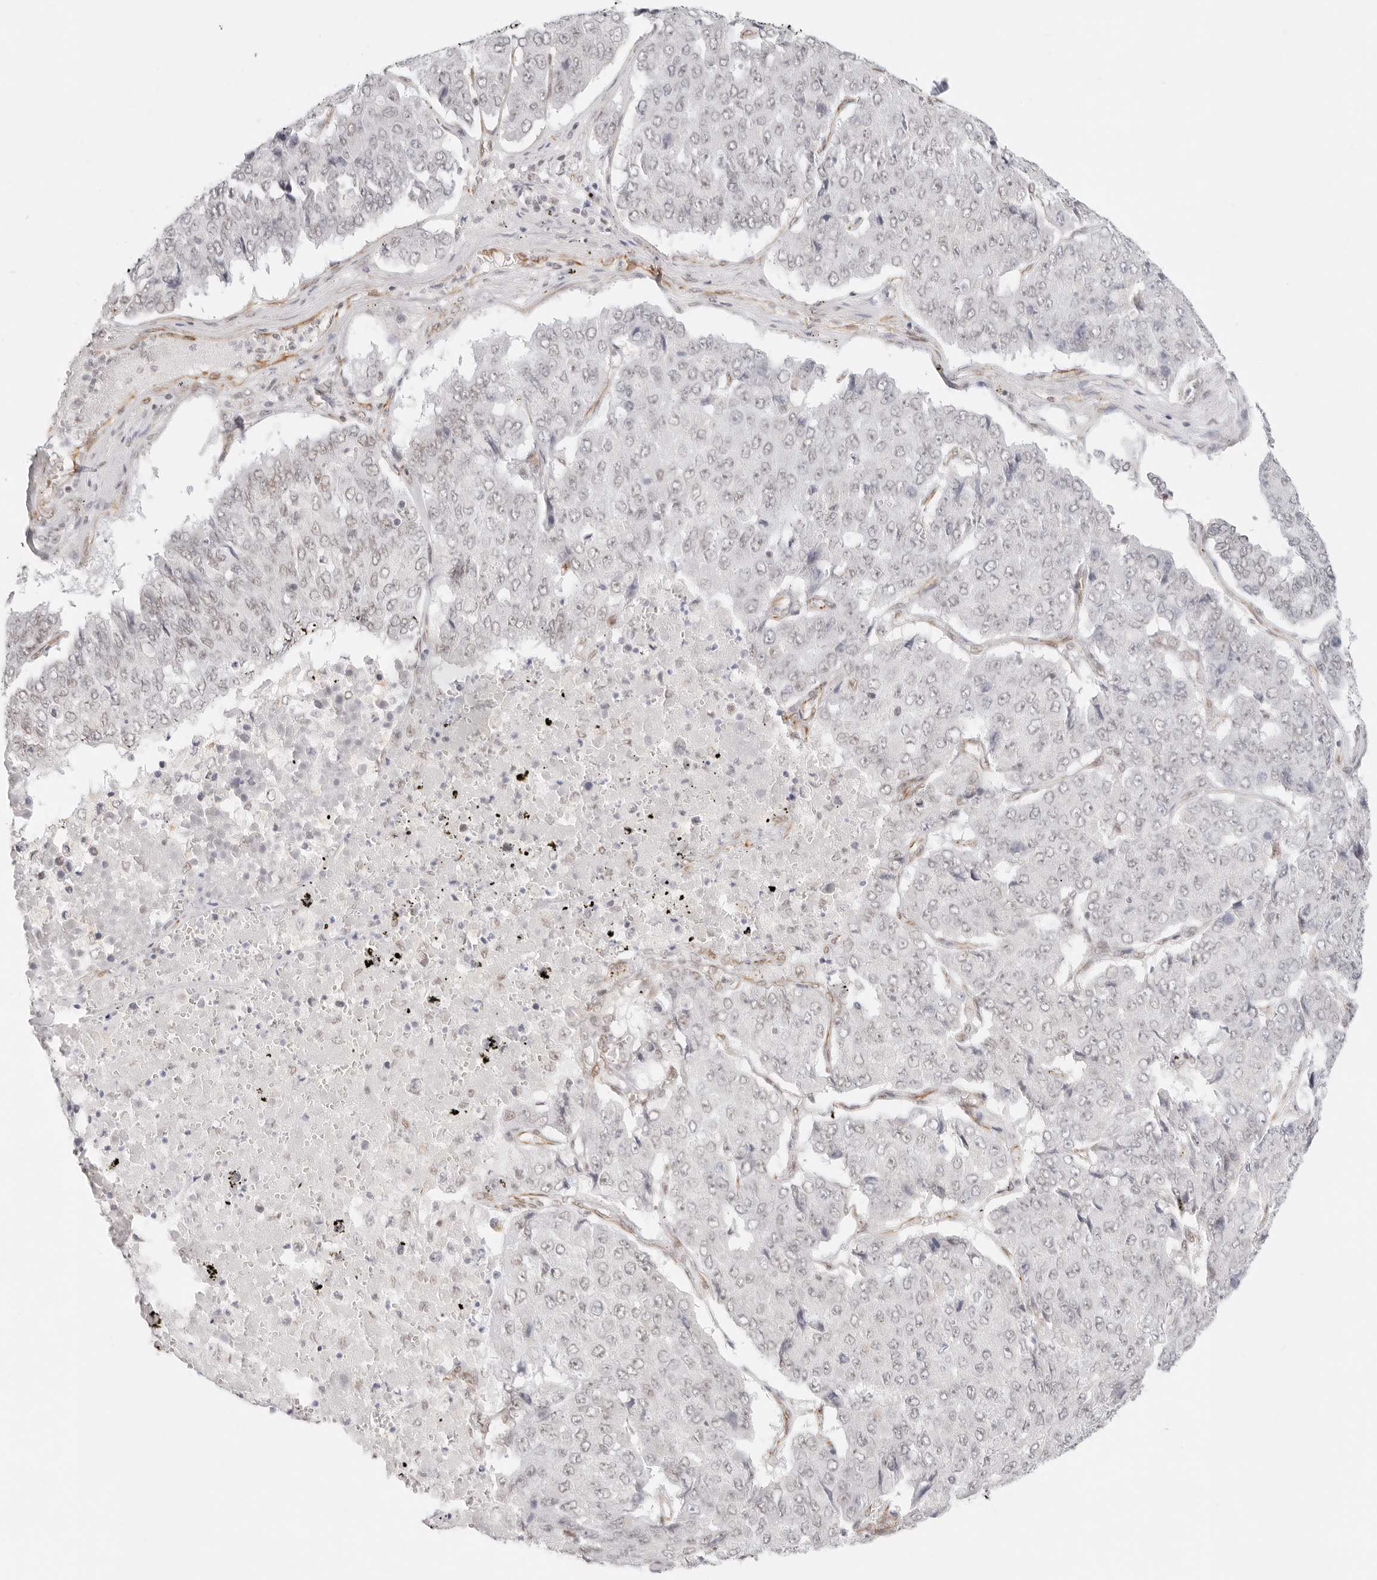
{"staining": {"intensity": "negative", "quantity": "none", "location": "none"}, "tissue": "pancreatic cancer", "cell_type": "Tumor cells", "image_type": "cancer", "snomed": [{"axis": "morphology", "description": "Adenocarcinoma, NOS"}, {"axis": "topography", "description": "Pancreas"}], "caption": "Immunohistochemical staining of human pancreatic cancer shows no significant staining in tumor cells.", "gene": "ZC3H11A", "patient": {"sex": "male", "age": 50}}